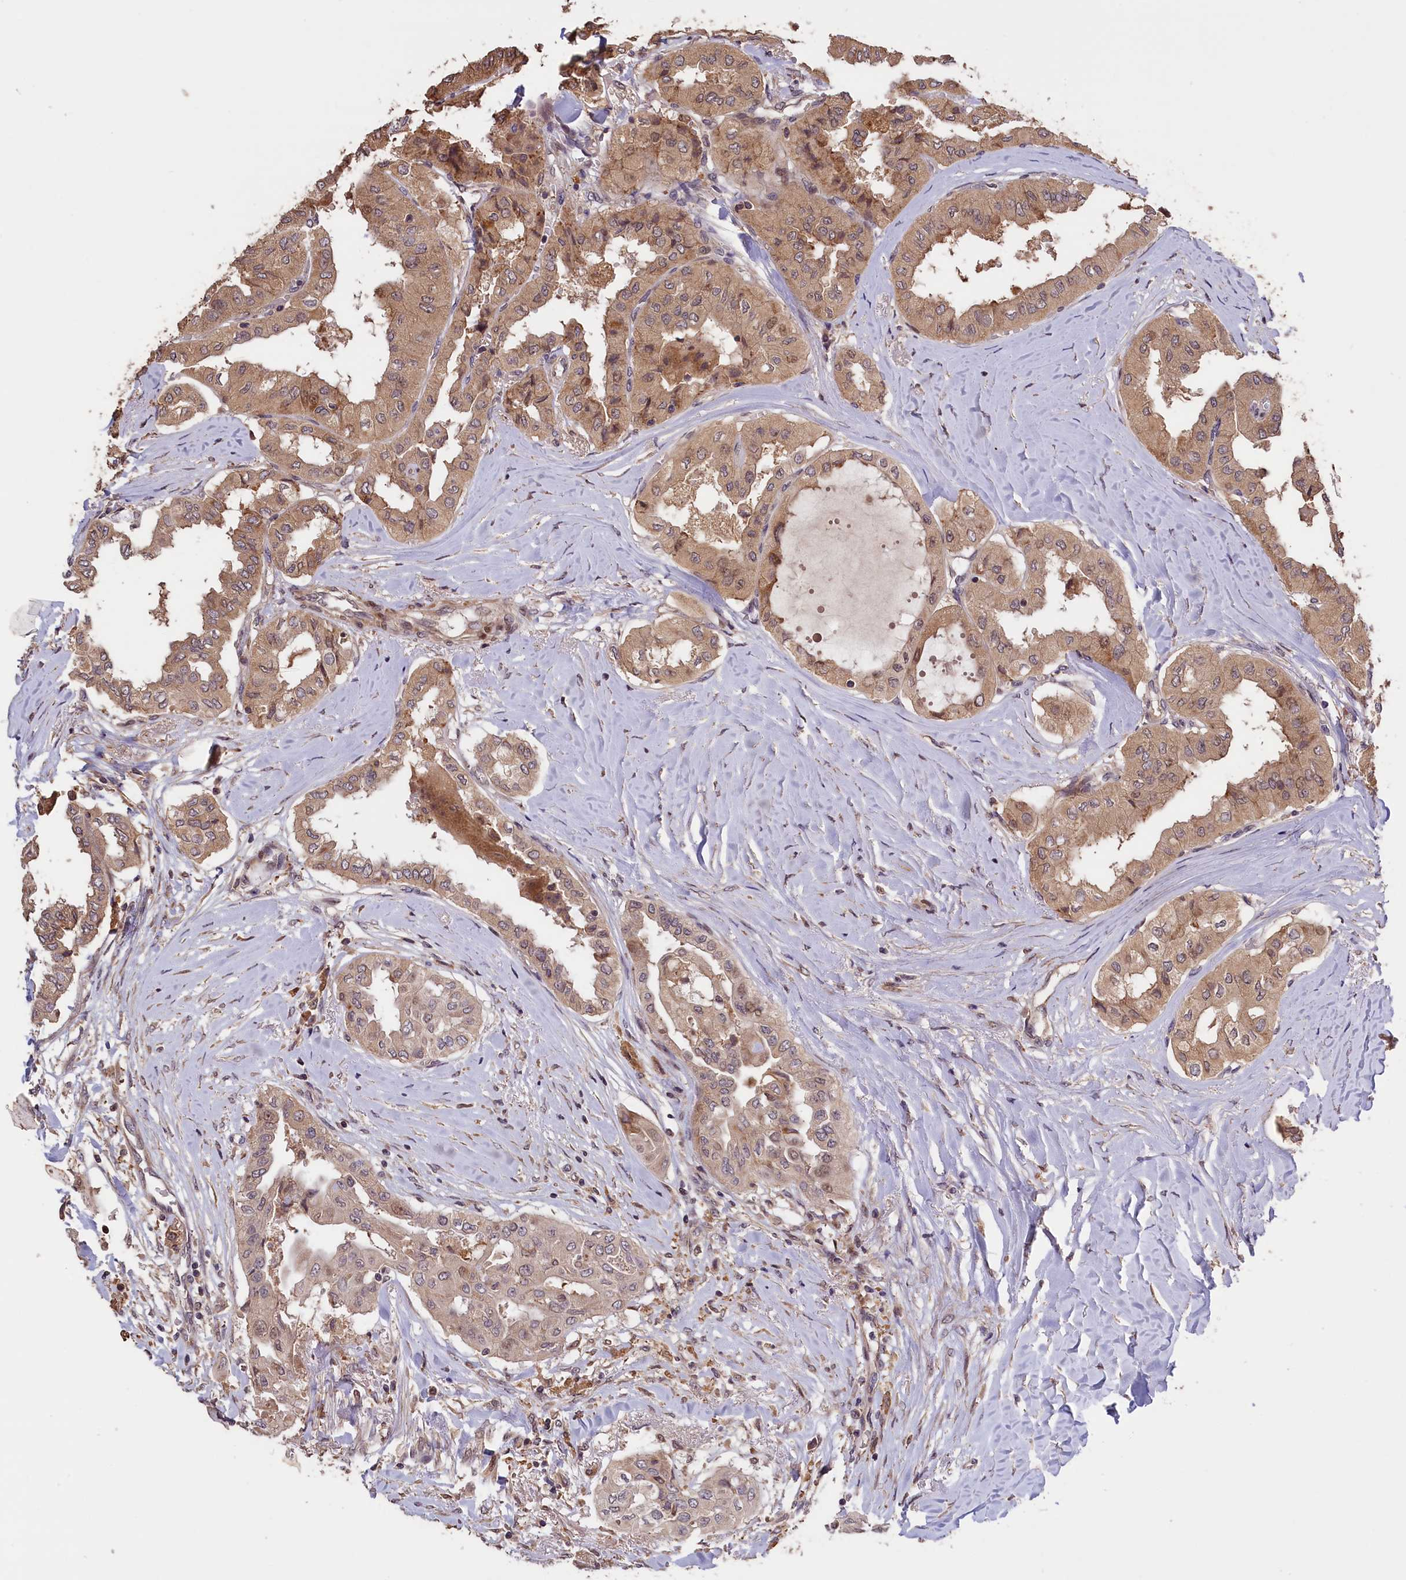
{"staining": {"intensity": "weak", "quantity": ">75%", "location": "cytoplasmic/membranous"}, "tissue": "thyroid cancer", "cell_type": "Tumor cells", "image_type": "cancer", "snomed": [{"axis": "morphology", "description": "Papillary adenocarcinoma, NOS"}, {"axis": "topography", "description": "Thyroid gland"}], "caption": "The immunohistochemical stain labels weak cytoplasmic/membranous staining in tumor cells of thyroid cancer tissue. Nuclei are stained in blue.", "gene": "DNAJB9", "patient": {"sex": "female", "age": 59}}